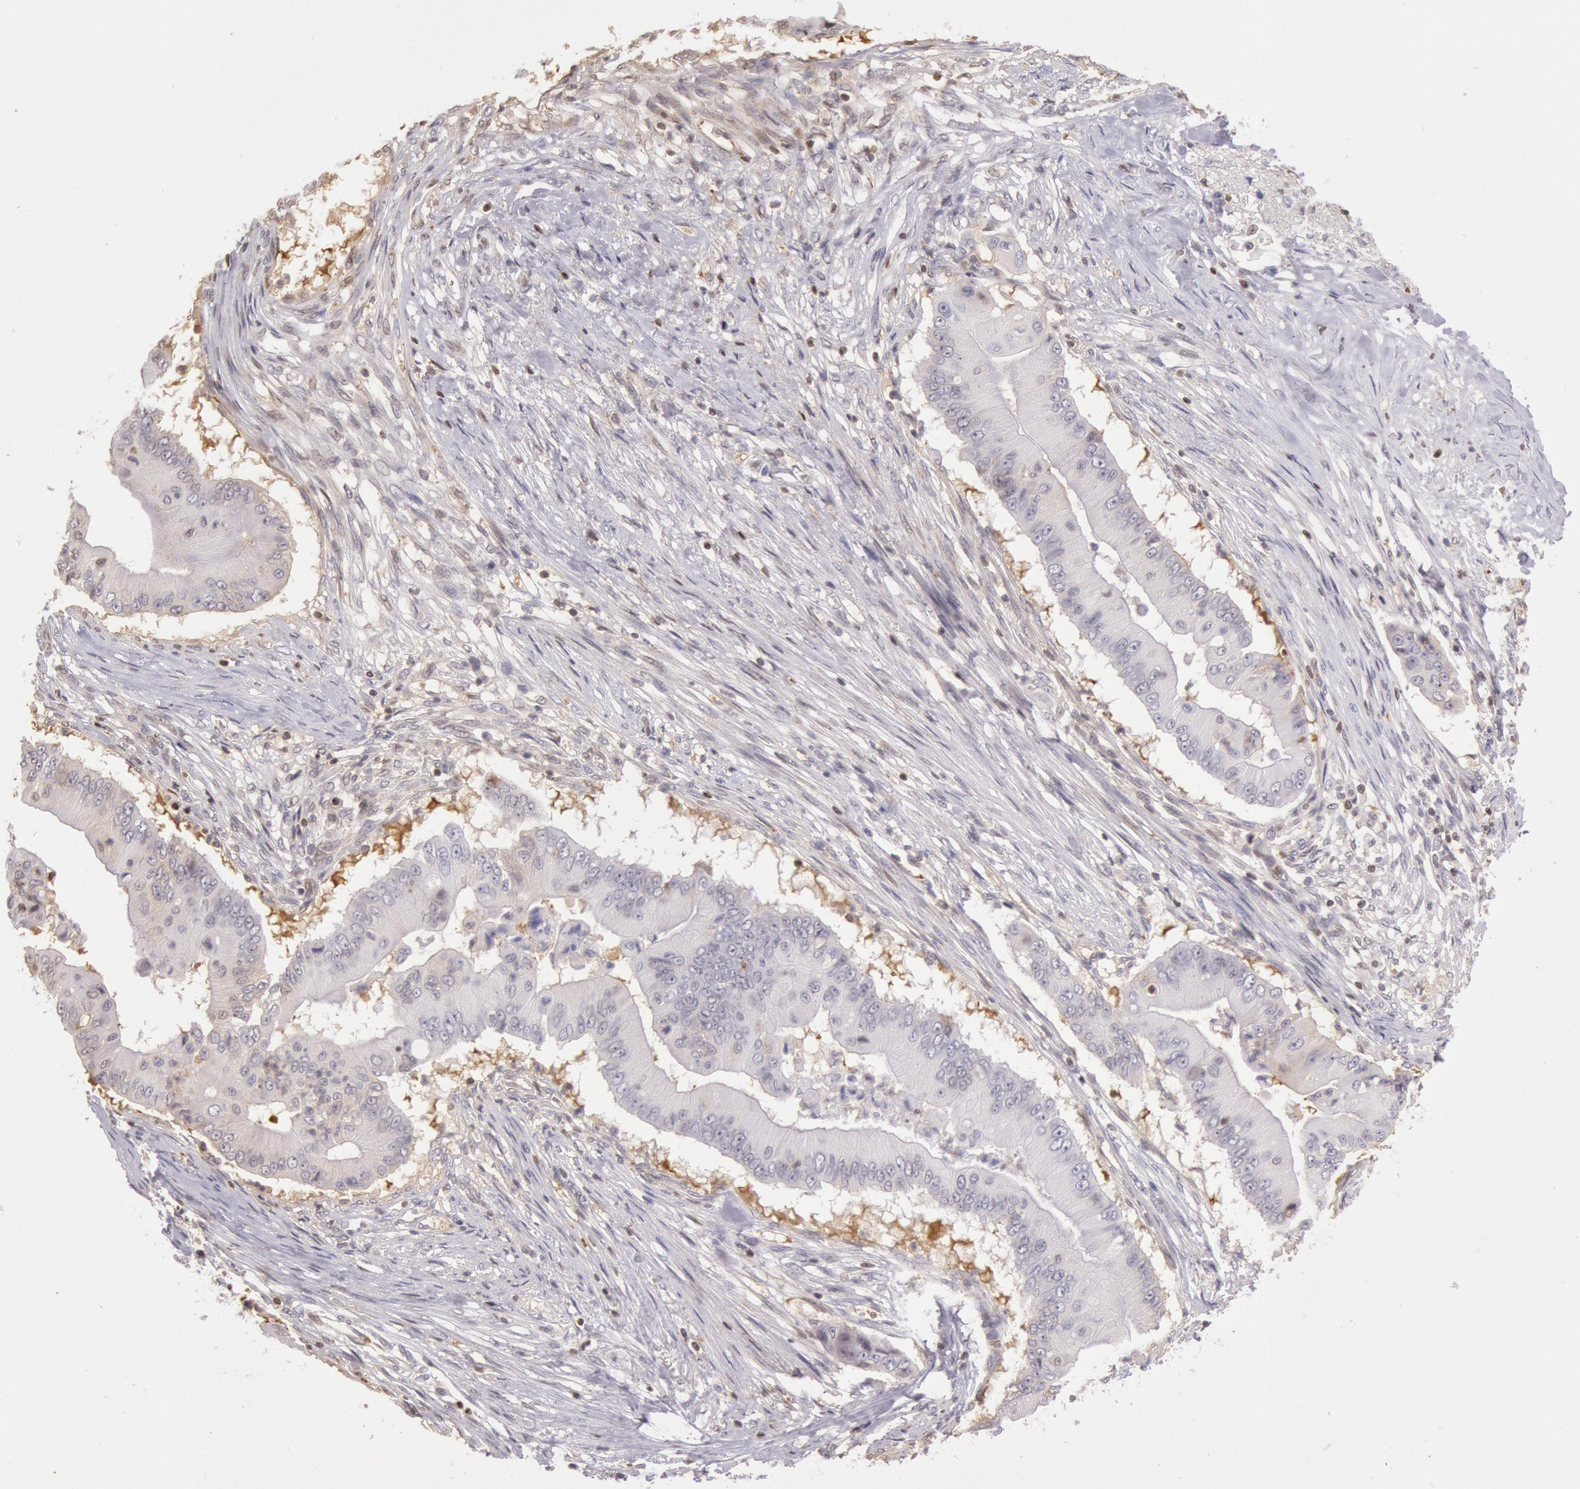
{"staining": {"intensity": "negative", "quantity": "none", "location": "none"}, "tissue": "pancreatic cancer", "cell_type": "Tumor cells", "image_type": "cancer", "snomed": [{"axis": "morphology", "description": "Adenocarcinoma, NOS"}, {"axis": "topography", "description": "Pancreas"}], "caption": "Tumor cells show no significant staining in adenocarcinoma (pancreatic).", "gene": "HIF1A", "patient": {"sex": "male", "age": 62}}